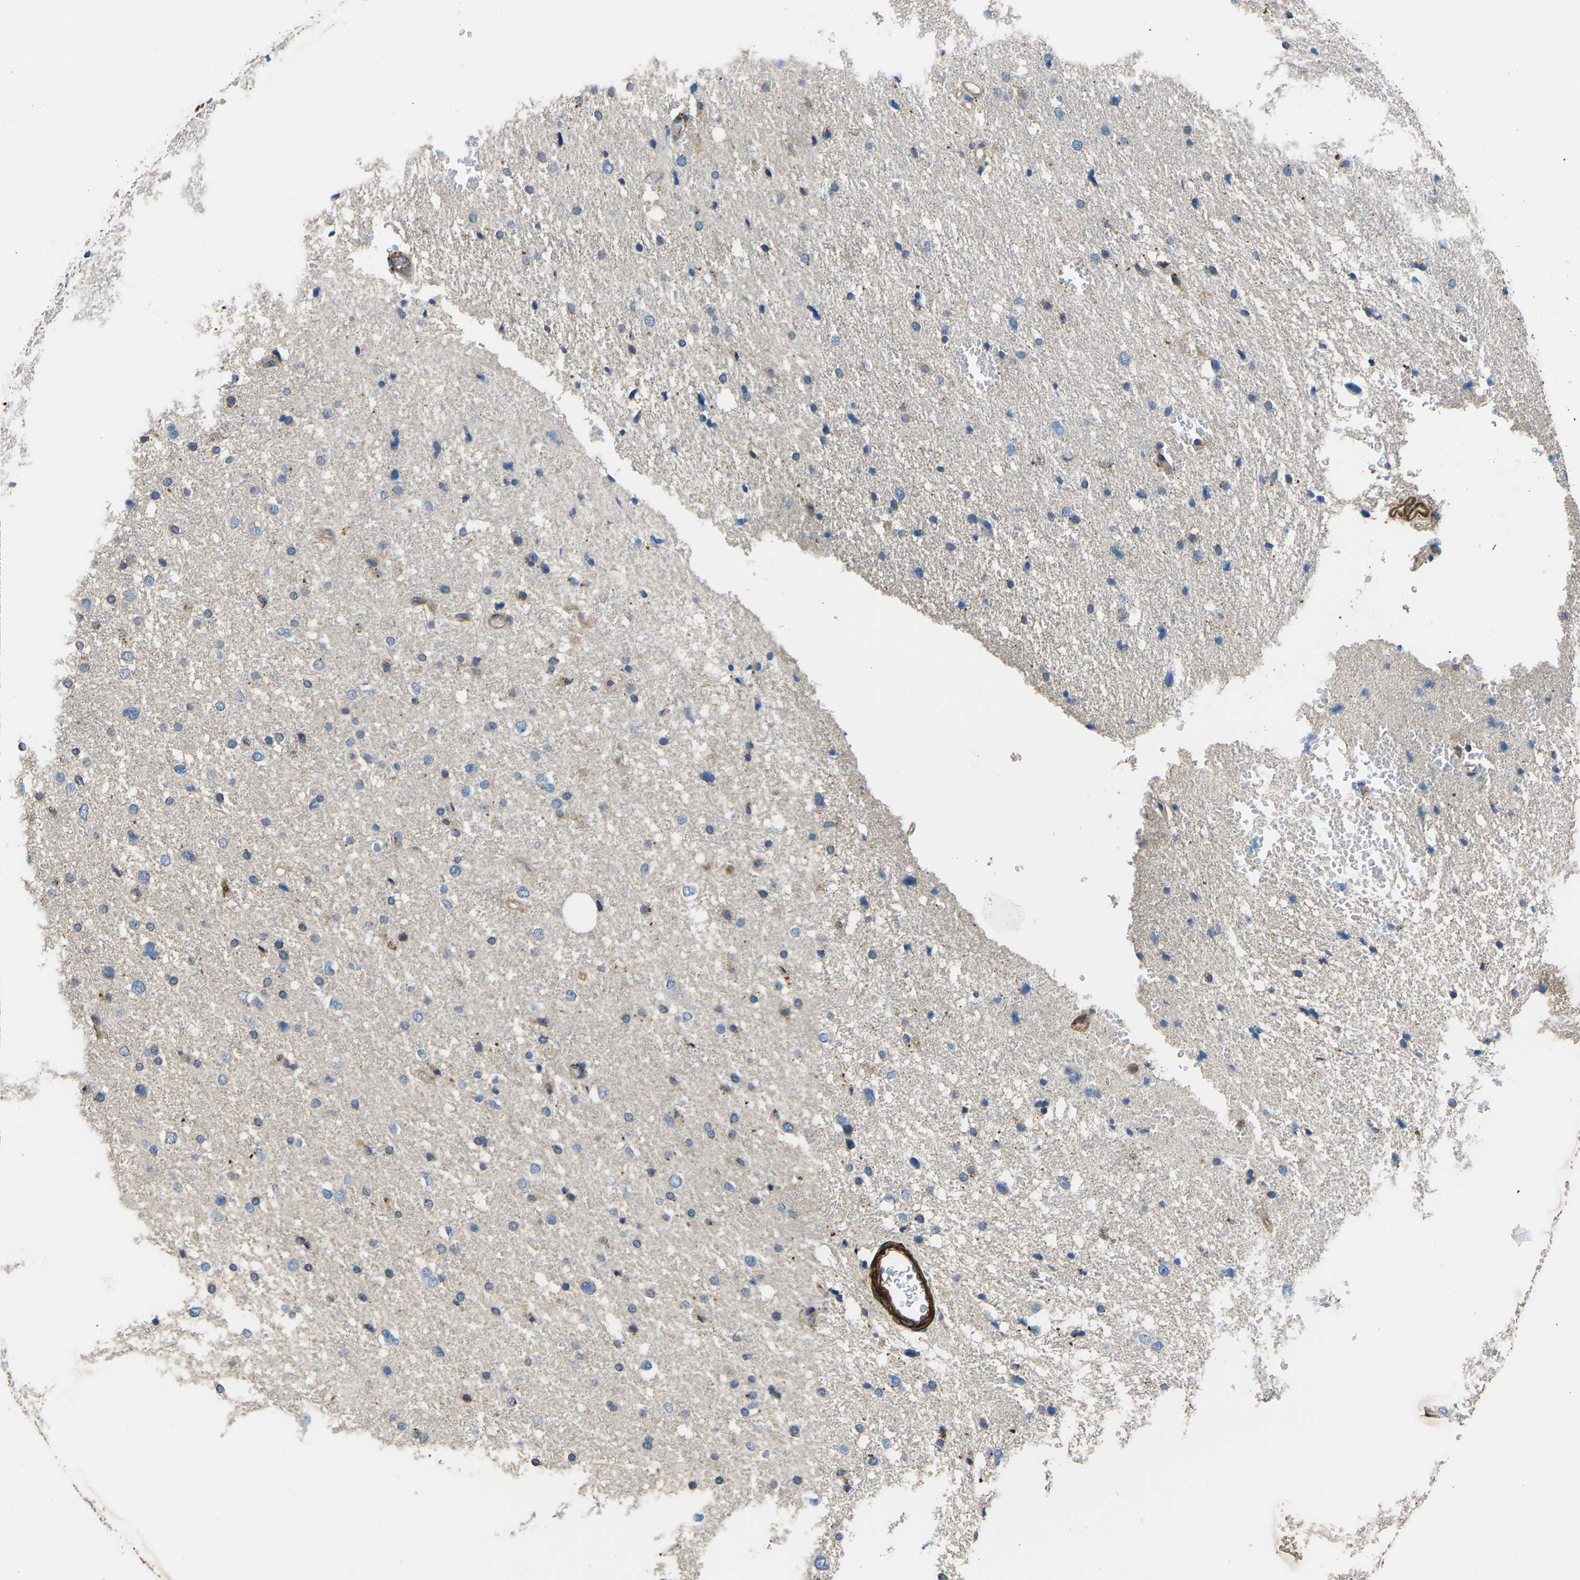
{"staining": {"intensity": "negative", "quantity": "none", "location": "none"}, "tissue": "glioma", "cell_type": "Tumor cells", "image_type": "cancer", "snomed": [{"axis": "morphology", "description": "Glioma, malignant, Low grade"}, {"axis": "topography", "description": "Brain"}], "caption": "The photomicrograph reveals no significant expression in tumor cells of malignant glioma (low-grade).", "gene": "KCNJ15", "patient": {"sex": "female", "age": 37}}